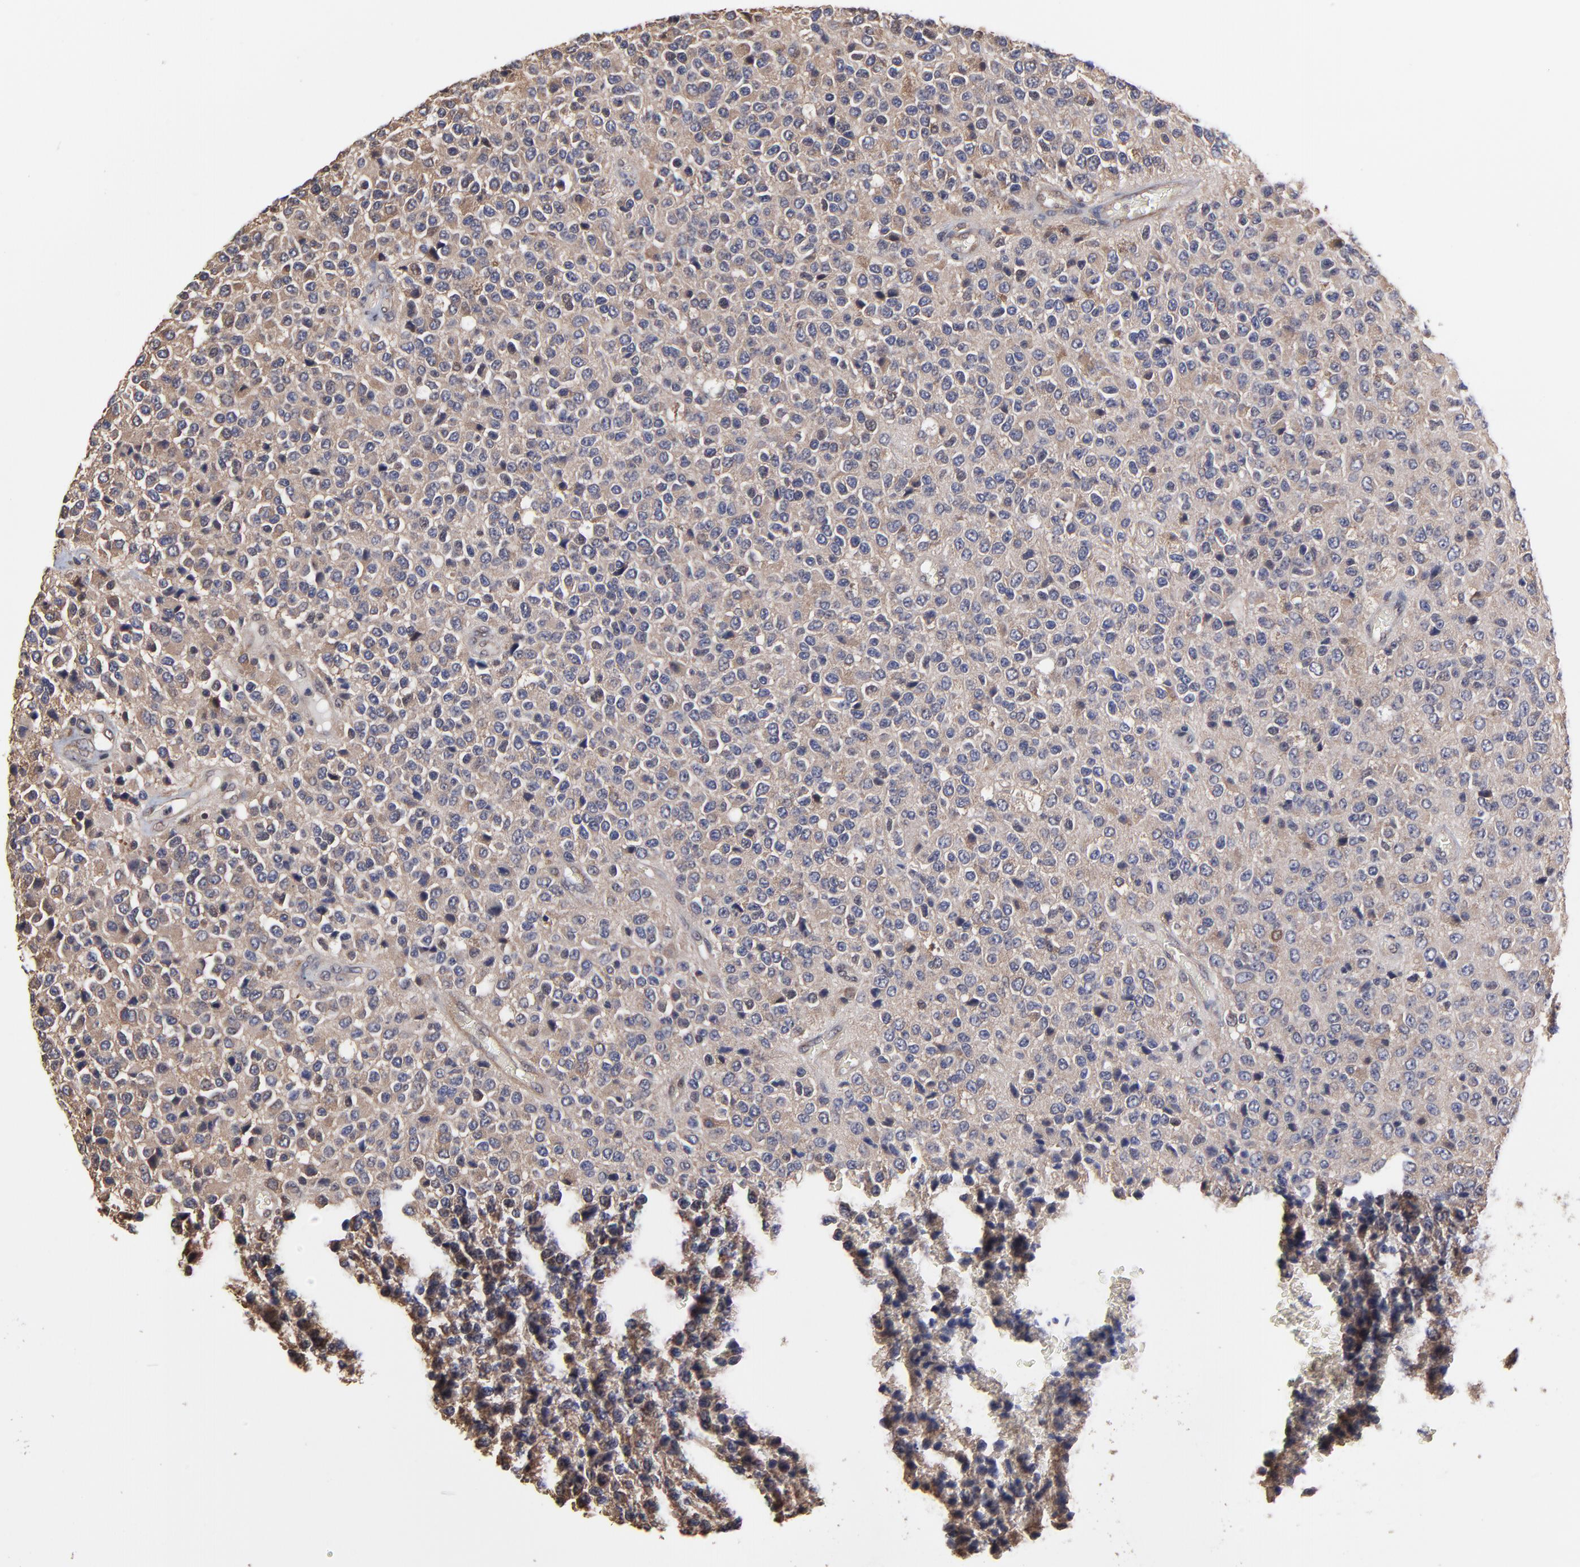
{"staining": {"intensity": "weak", "quantity": "25%-75%", "location": "cytoplasmic/membranous,nuclear"}, "tissue": "glioma", "cell_type": "Tumor cells", "image_type": "cancer", "snomed": [{"axis": "morphology", "description": "Glioma, malignant, High grade"}, {"axis": "topography", "description": "pancreas cauda"}], "caption": "The histopathology image reveals immunohistochemical staining of malignant glioma (high-grade). There is weak cytoplasmic/membranous and nuclear positivity is present in about 25%-75% of tumor cells. Ihc stains the protein in brown and the nuclei are stained blue.", "gene": "CCT2", "patient": {"sex": "male", "age": 60}}